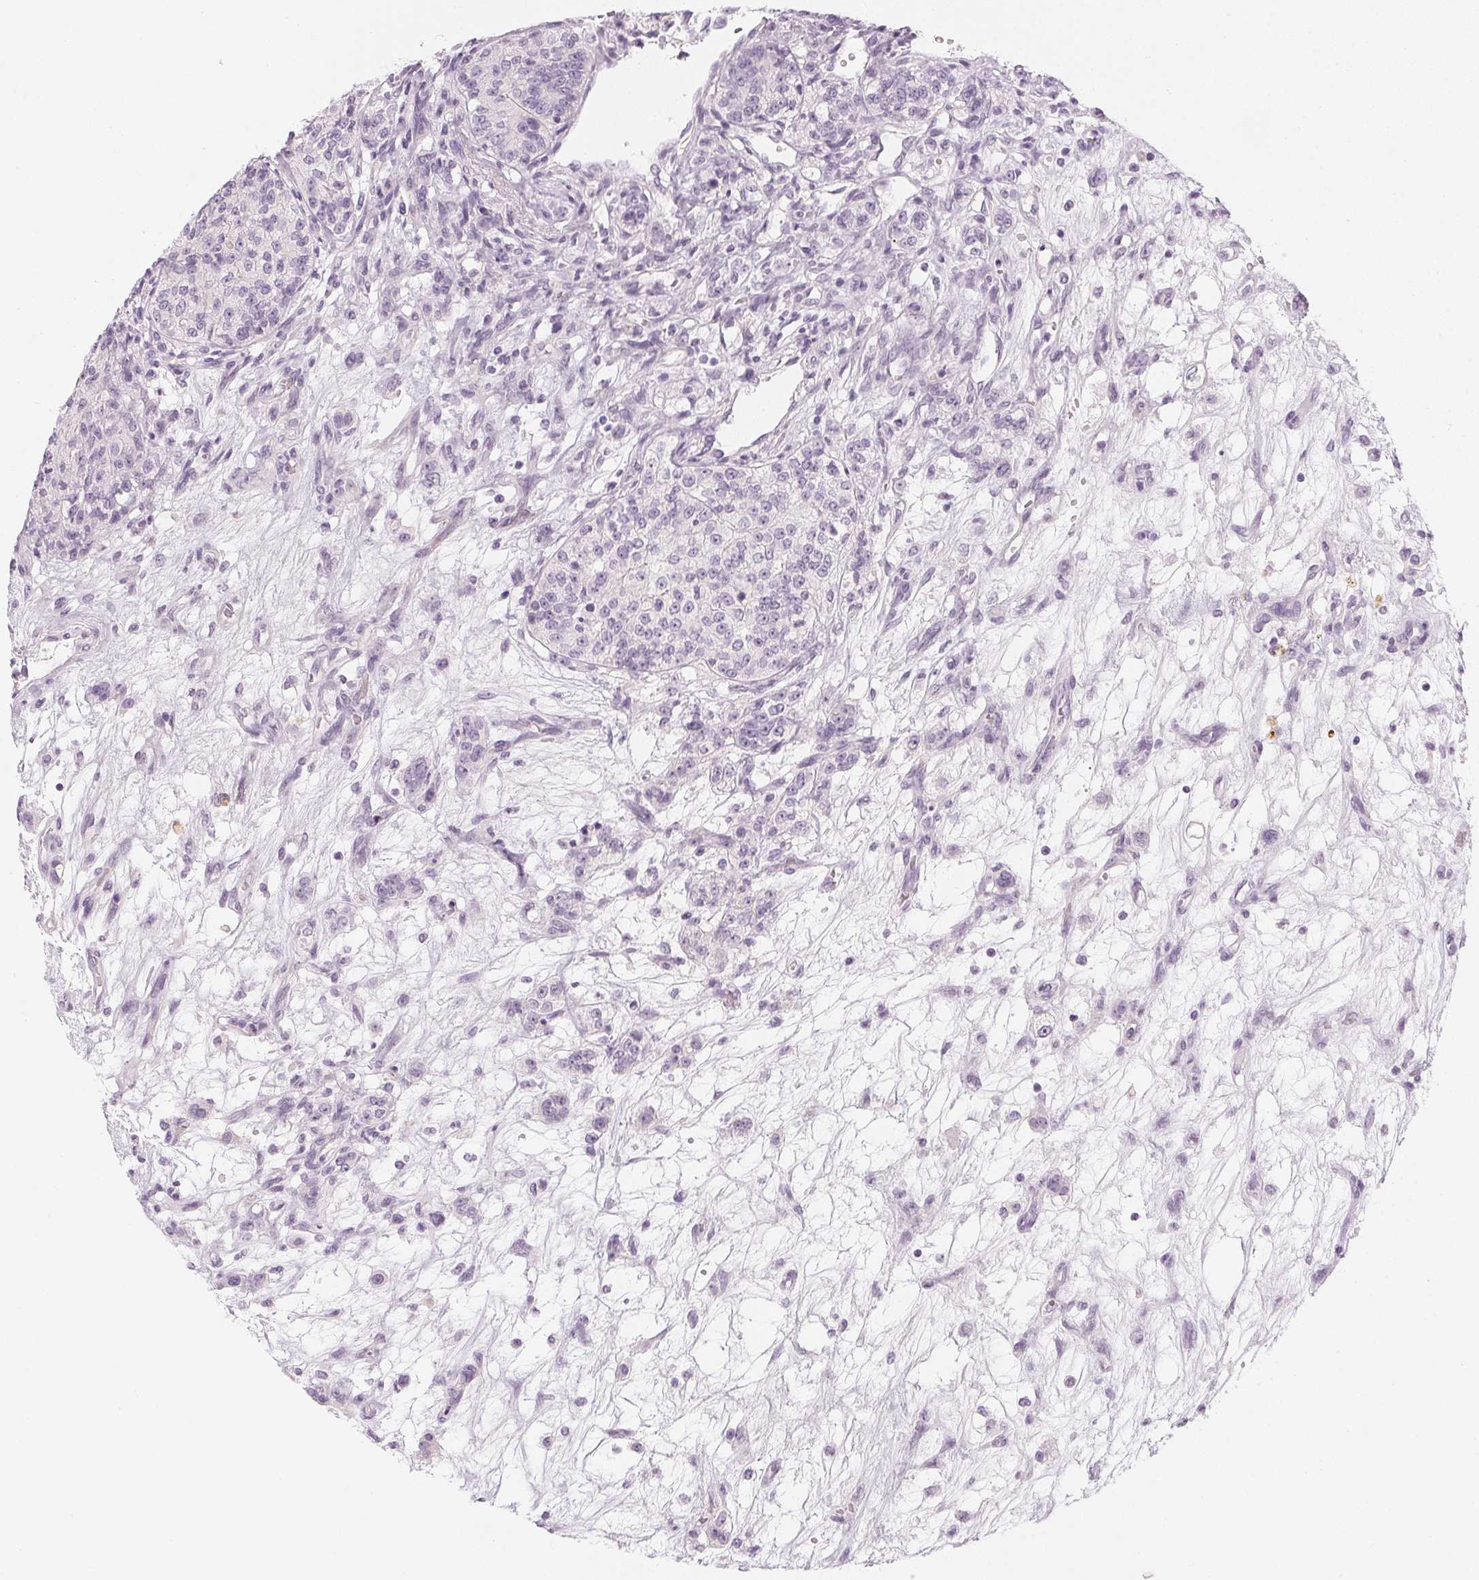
{"staining": {"intensity": "negative", "quantity": "none", "location": "none"}, "tissue": "renal cancer", "cell_type": "Tumor cells", "image_type": "cancer", "snomed": [{"axis": "morphology", "description": "Adenocarcinoma, NOS"}, {"axis": "topography", "description": "Kidney"}], "caption": "Tumor cells show no significant protein expression in adenocarcinoma (renal). (Immunohistochemistry (ihc), brightfield microscopy, high magnification).", "gene": "CHST4", "patient": {"sex": "female", "age": 63}}